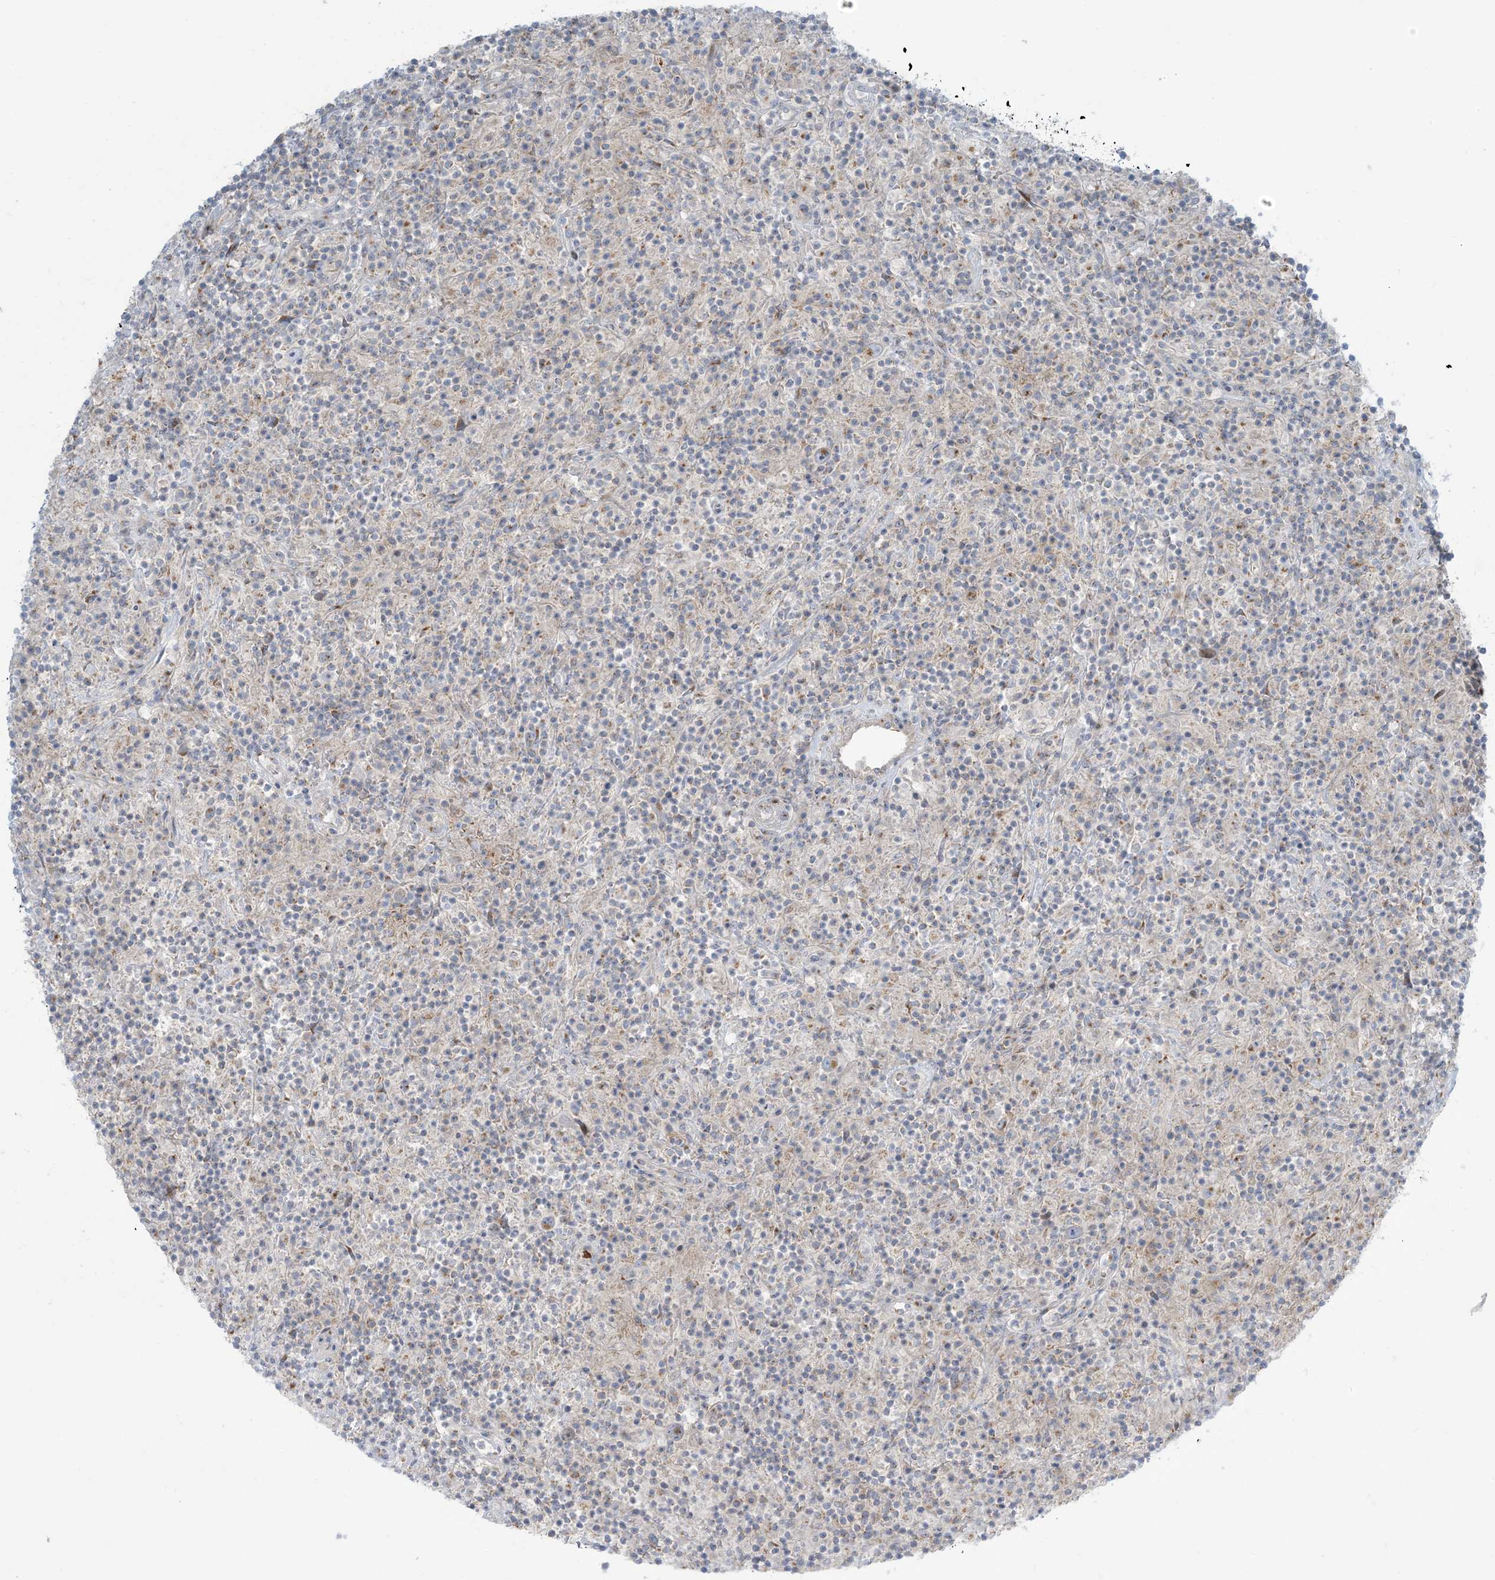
{"staining": {"intensity": "moderate", "quantity": "<25%", "location": "cytoplasmic/membranous"}, "tissue": "lymphoma", "cell_type": "Tumor cells", "image_type": "cancer", "snomed": [{"axis": "morphology", "description": "Hodgkin's disease, NOS"}, {"axis": "topography", "description": "Lymph node"}], "caption": "Immunohistochemistry (IHC) histopathology image of neoplastic tissue: human Hodgkin's disease stained using immunohistochemistry displays low levels of moderate protein expression localized specifically in the cytoplasmic/membranous of tumor cells, appearing as a cytoplasmic/membranous brown color.", "gene": "AFTPH", "patient": {"sex": "male", "age": 70}}